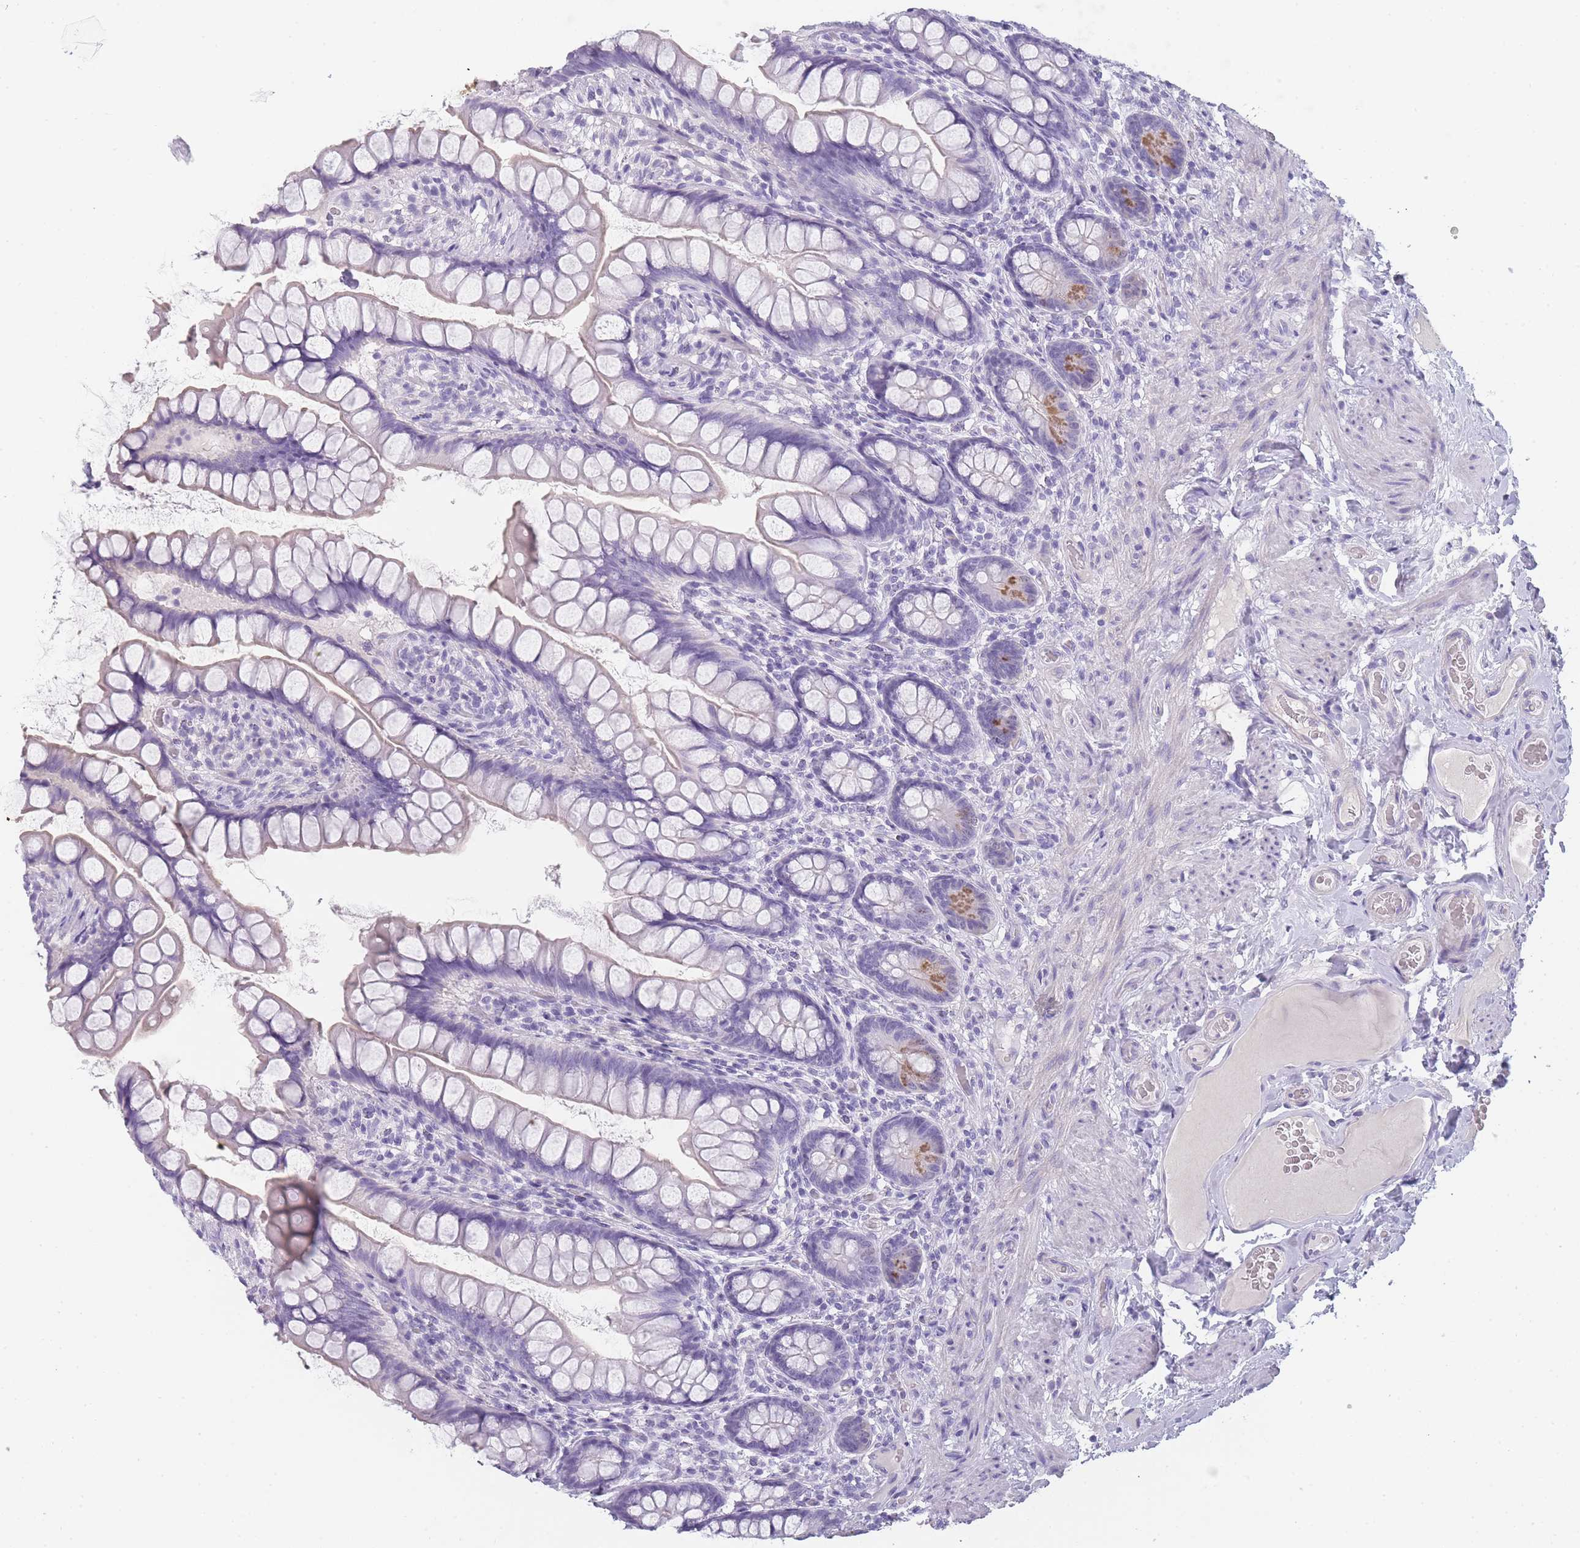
{"staining": {"intensity": "moderate", "quantity": "<25%", "location": "cytoplasmic/membranous"}, "tissue": "small intestine", "cell_type": "Glandular cells", "image_type": "normal", "snomed": [{"axis": "morphology", "description": "Normal tissue, NOS"}, {"axis": "topography", "description": "Small intestine"}], "caption": "A low amount of moderate cytoplasmic/membranous positivity is appreciated in about <25% of glandular cells in unremarkable small intestine.", "gene": "TCP11X1", "patient": {"sex": "male", "age": 70}}